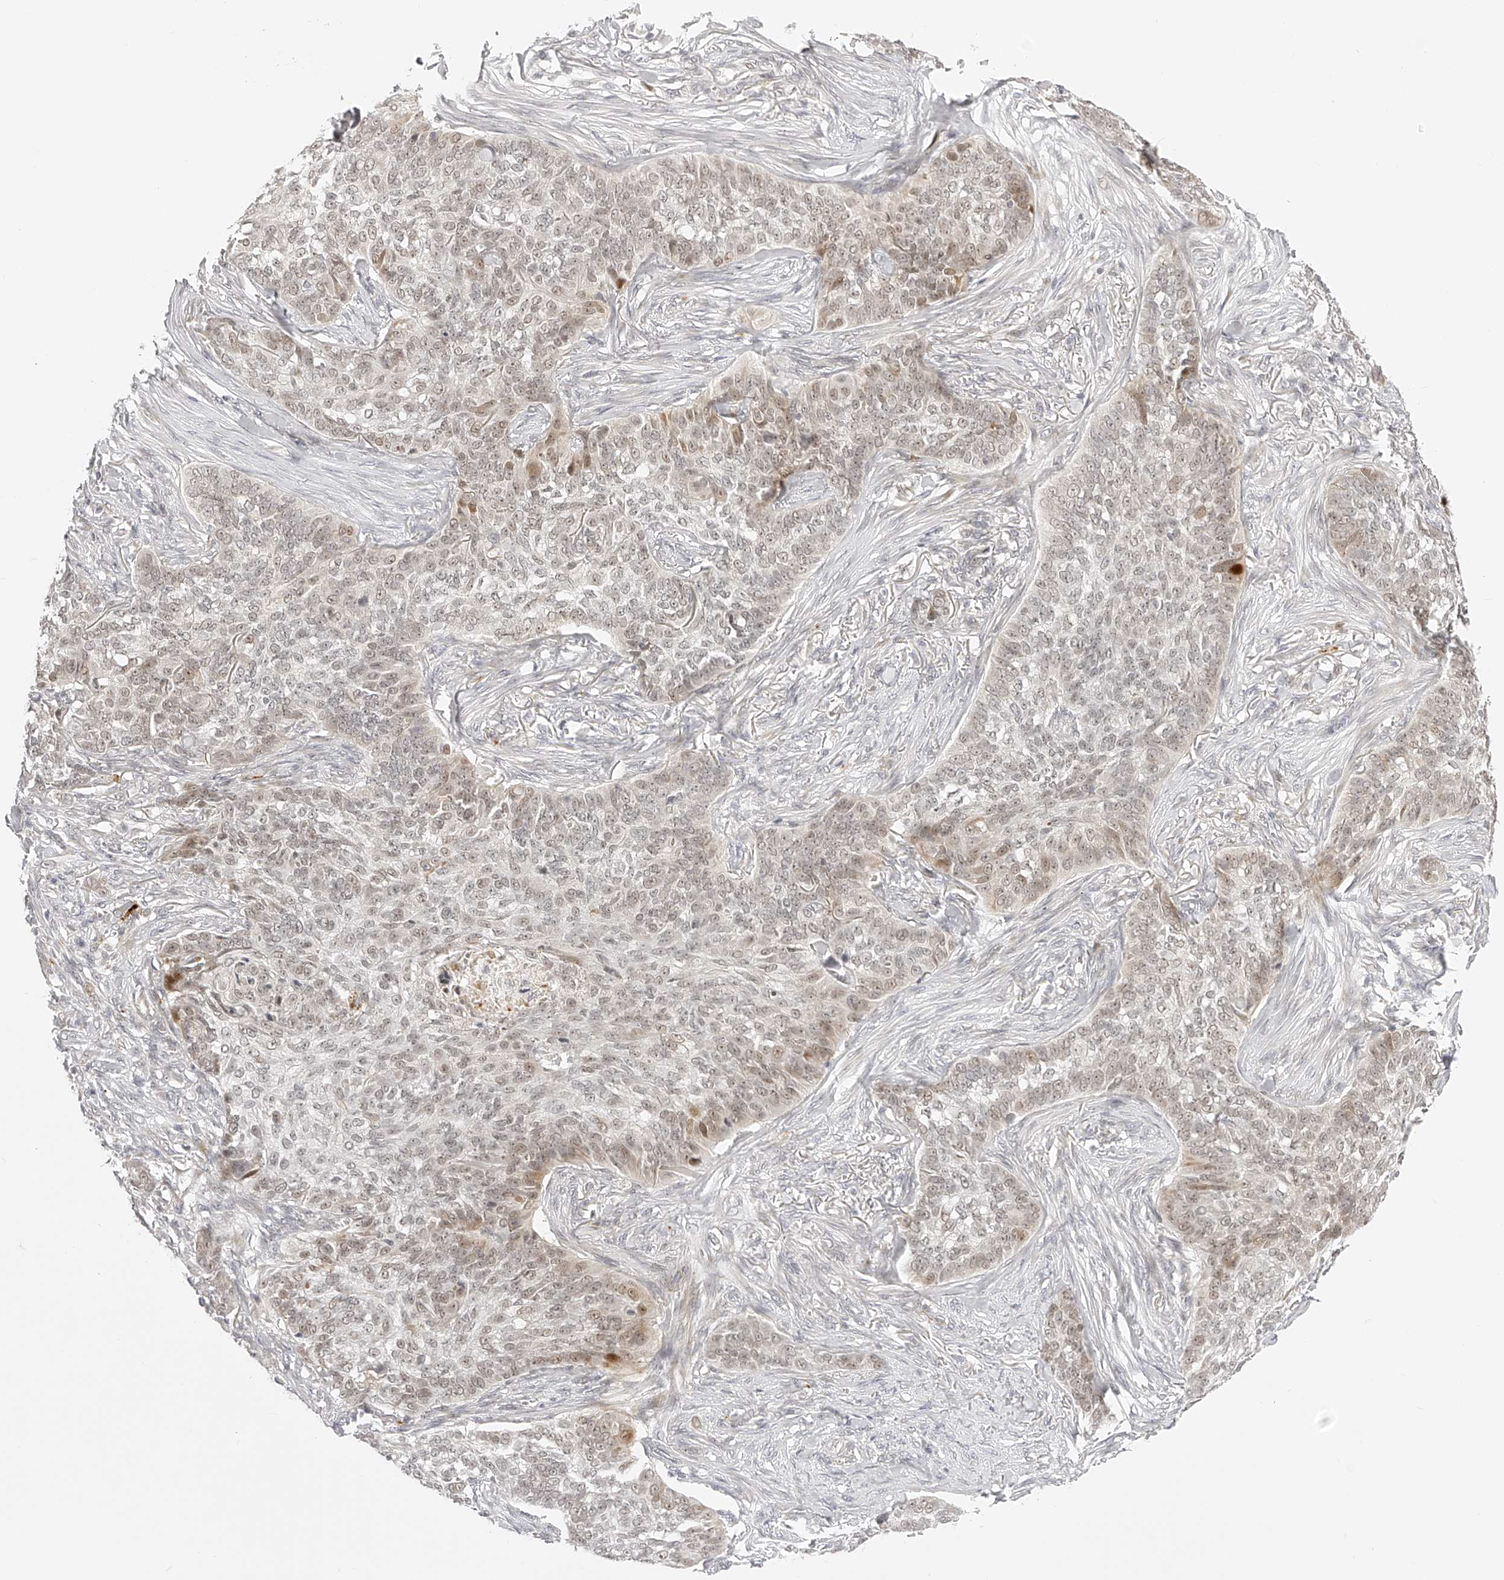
{"staining": {"intensity": "moderate", "quantity": "25%-75%", "location": "nuclear"}, "tissue": "skin cancer", "cell_type": "Tumor cells", "image_type": "cancer", "snomed": [{"axis": "morphology", "description": "Basal cell carcinoma"}, {"axis": "topography", "description": "Skin"}], "caption": "Skin cancer stained with a protein marker exhibits moderate staining in tumor cells.", "gene": "PLEKHG1", "patient": {"sex": "male", "age": 85}}